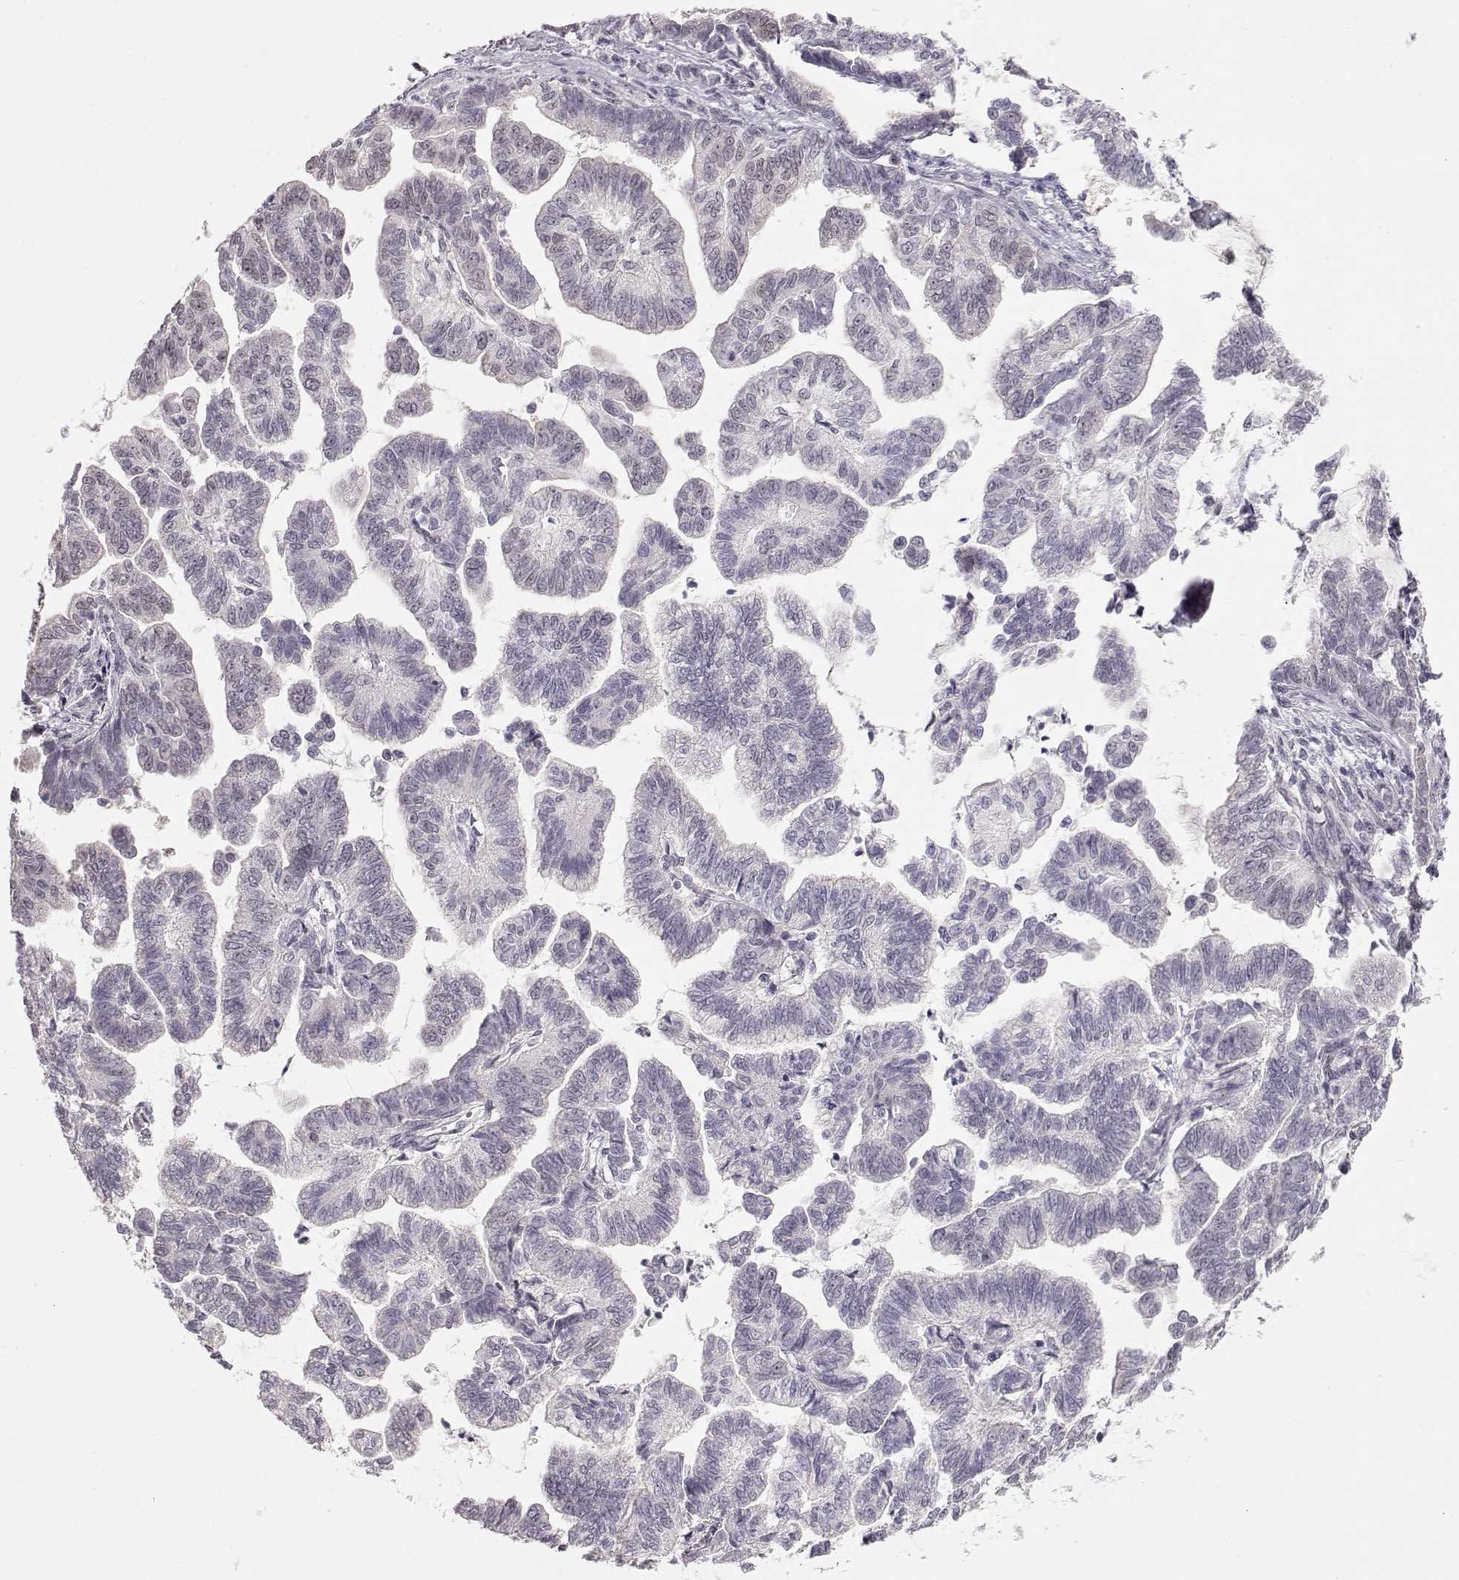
{"staining": {"intensity": "negative", "quantity": "none", "location": "none"}, "tissue": "stomach cancer", "cell_type": "Tumor cells", "image_type": "cancer", "snomed": [{"axis": "morphology", "description": "Adenocarcinoma, NOS"}, {"axis": "topography", "description": "Stomach"}], "caption": "Tumor cells show no significant protein staining in stomach adenocarcinoma. (DAB (3,3'-diaminobenzidine) IHC visualized using brightfield microscopy, high magnification).", "gene": "FAM205A", "patient": {"sex": "male", "age": 83}}